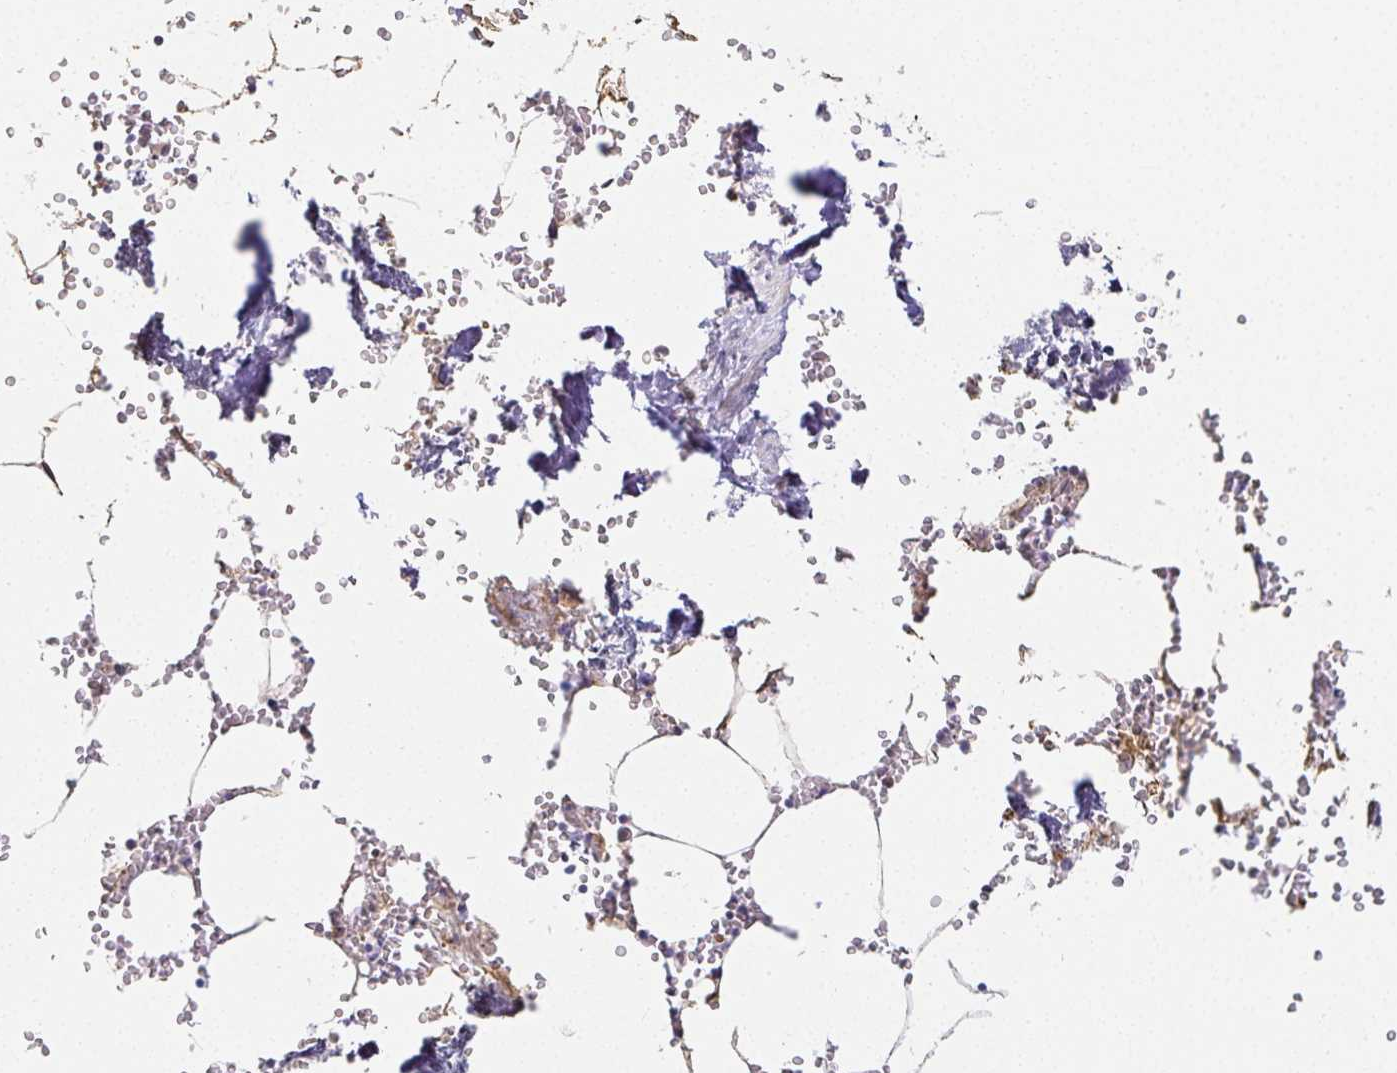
{"staining": {"intensity": "negative", "quantity": "none", "location": "none"}, "tissue": "bone marrow", "cell_type": "Hematopoietic cells", "image_type": "normal", "snomed": [{"axis": "morphology", "description": "Normal tissue, NOS"}, {"axis": "topography", "description": "Bone marrow"}], "caption": "This is a photomicrograph of IHC staining of benign bone marrow, which shows no positivity in hematopoietic cells.", "gene": "GP2", "patient": {"sex": "male", "age": 54}}